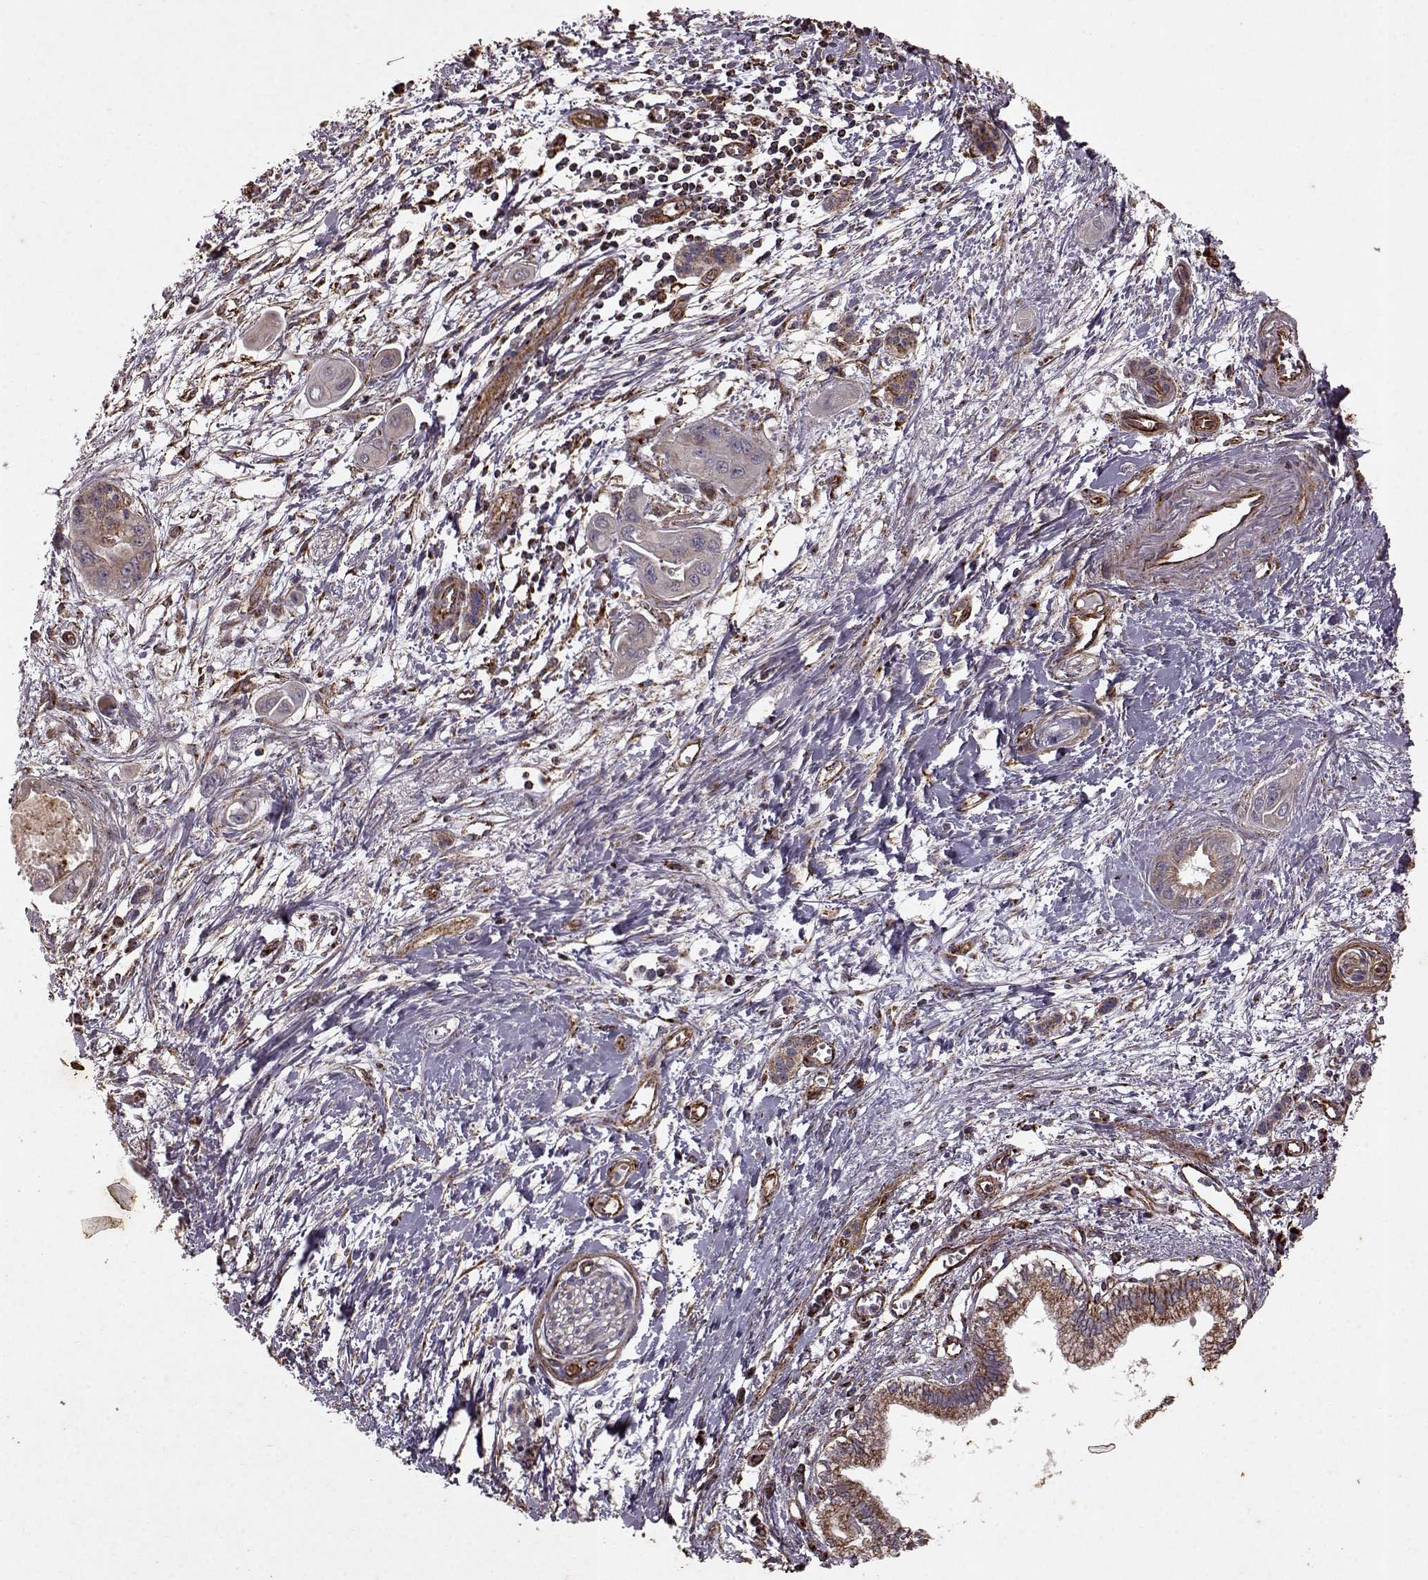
{"staining": {"intensity": "weak", "quantity": "25%-75%", "location": "cytoplasmic/membranous"}, "tissue": "pancreatic cancer", "cell_type": "Tumor cells", "image_type": "cancer", "snomed": [{"axis": "morphology", "description": "Adenocarcinoma, NOS"}, {"axis": "topography", "description": "Pancreas"}], "caption": "Protein expression by immunohistochemistry exhibits weak cytoplasmic/membranous positivity in about 25%-75% of tumor cells in pancreatic adenocarcinoma. (IHC, brightfield microscopy, high magnification).", "gene": "FXN", "patient": {"sex": "male", "age": 60}}